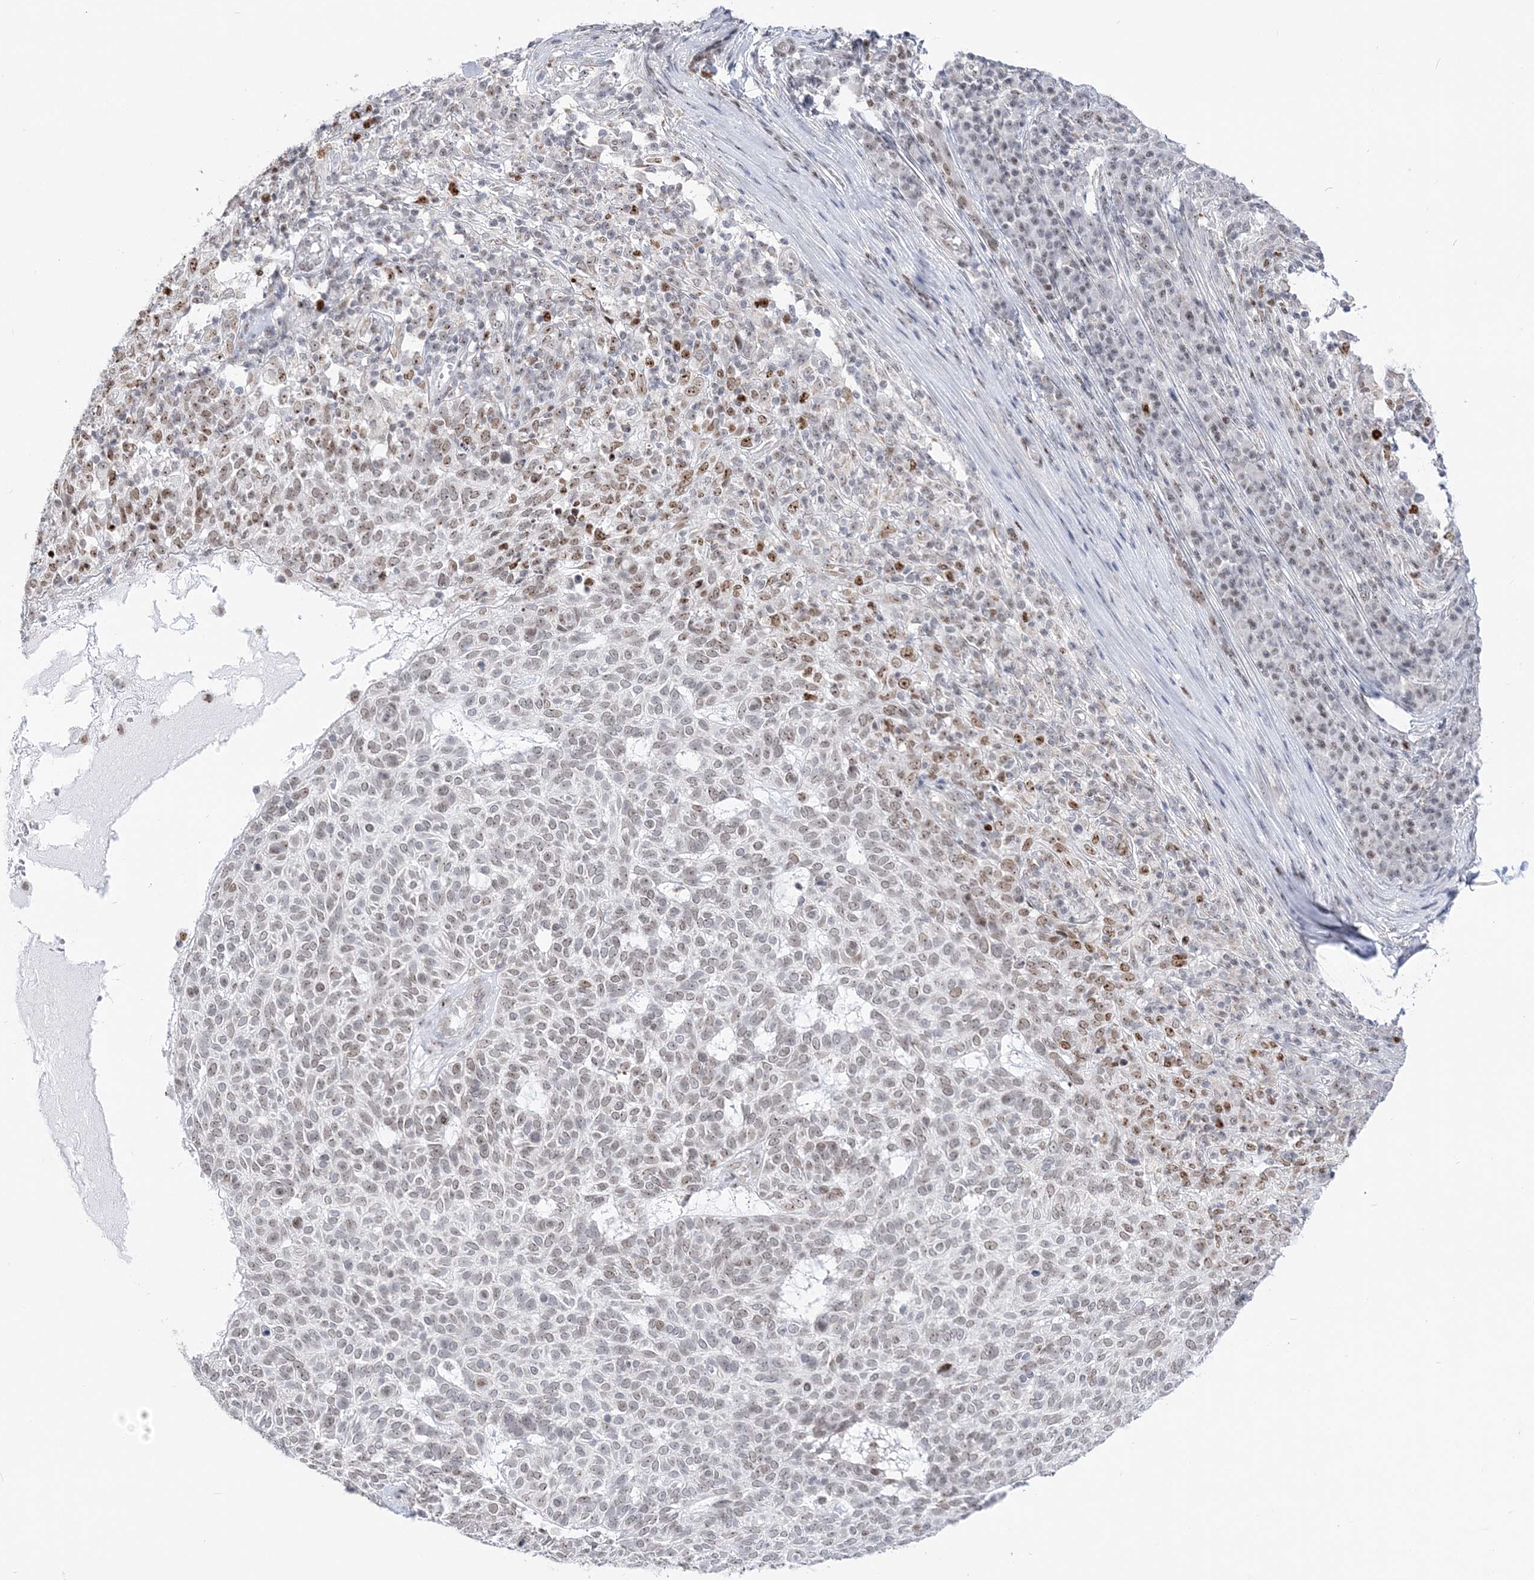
{"staining": {"intensity": "moderate", "quantity": "<25%", "location": "nuclear"}, "tissue": "skin cancer", "cell_type": "Tumor cells", "image_type": "cancer", "snomed": [{"axis": "morphology", "description": "Squamous cell carcinoma, NOS"}, {"axis": "topography", "description": "Skin"}], "caption": "Skin cancer stained for a protein (brown) reveals moderate nuclear positive expression in approximately <25% of tumor cells.", "gene": "DDX21", "patient": {"sex": "female", "age": 90}}